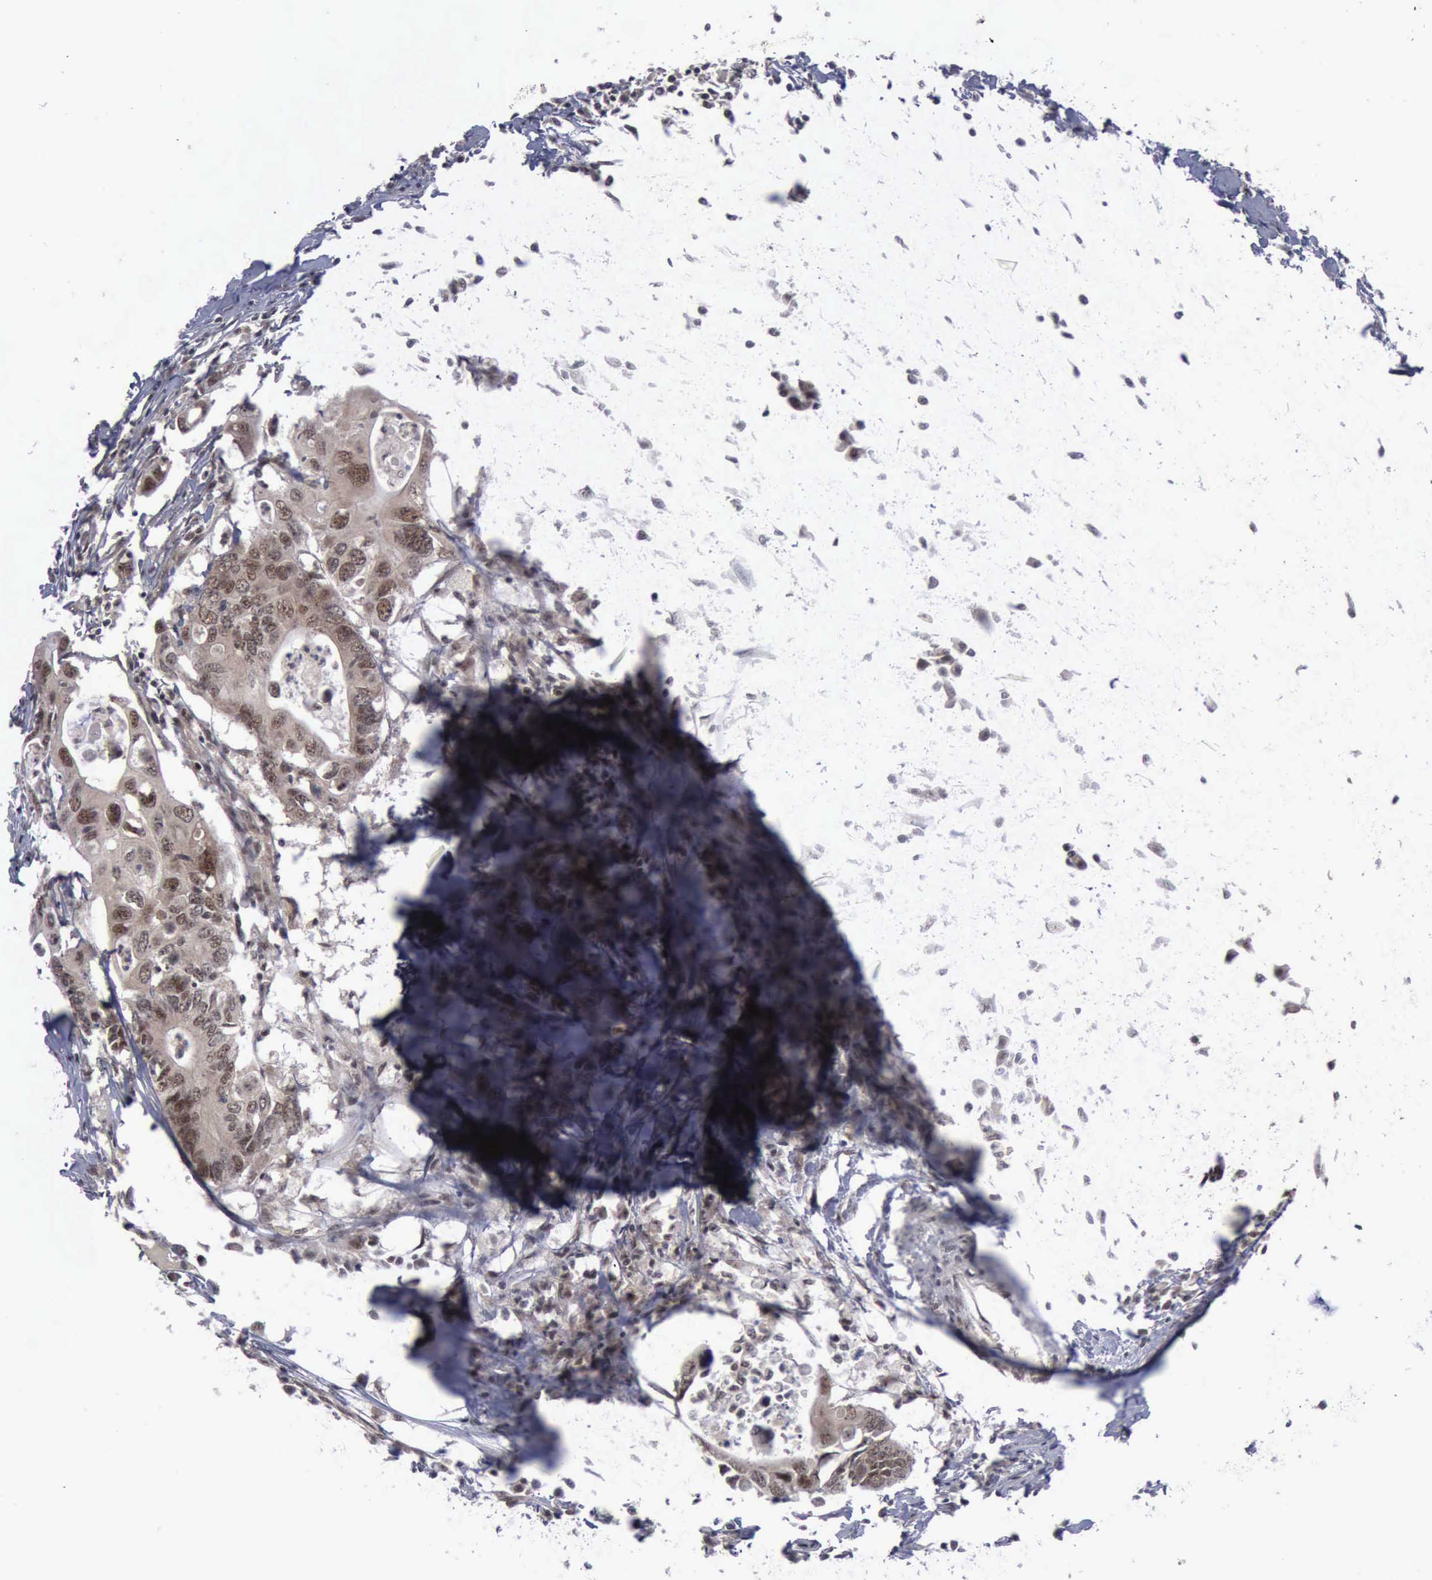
{"staining": {"intensity": "moderate", "quantity": ">75%", "location": "cytoplasmic/membranous,nuclear"}, "tissue": "colorectal cancer", "cell_type": "Tumor cells", "image_type": "cancer", "snomed": [{"axis": "morphology", "description": "Adenocarcinoma, NOS"}, {"axis": "topography", "description": "Colon"}], "caption": "Colorectal cancer tissue reveals moderate cytoplasmic/membranous and nuclear staining in approximately >75% of tumor cells, visualized by immunohistochemistry. The protein of interest is shown in brown color, while the nuclei are stained blue.", "gene": "ATM", "patient": {"sex": "male", "age": 71}}